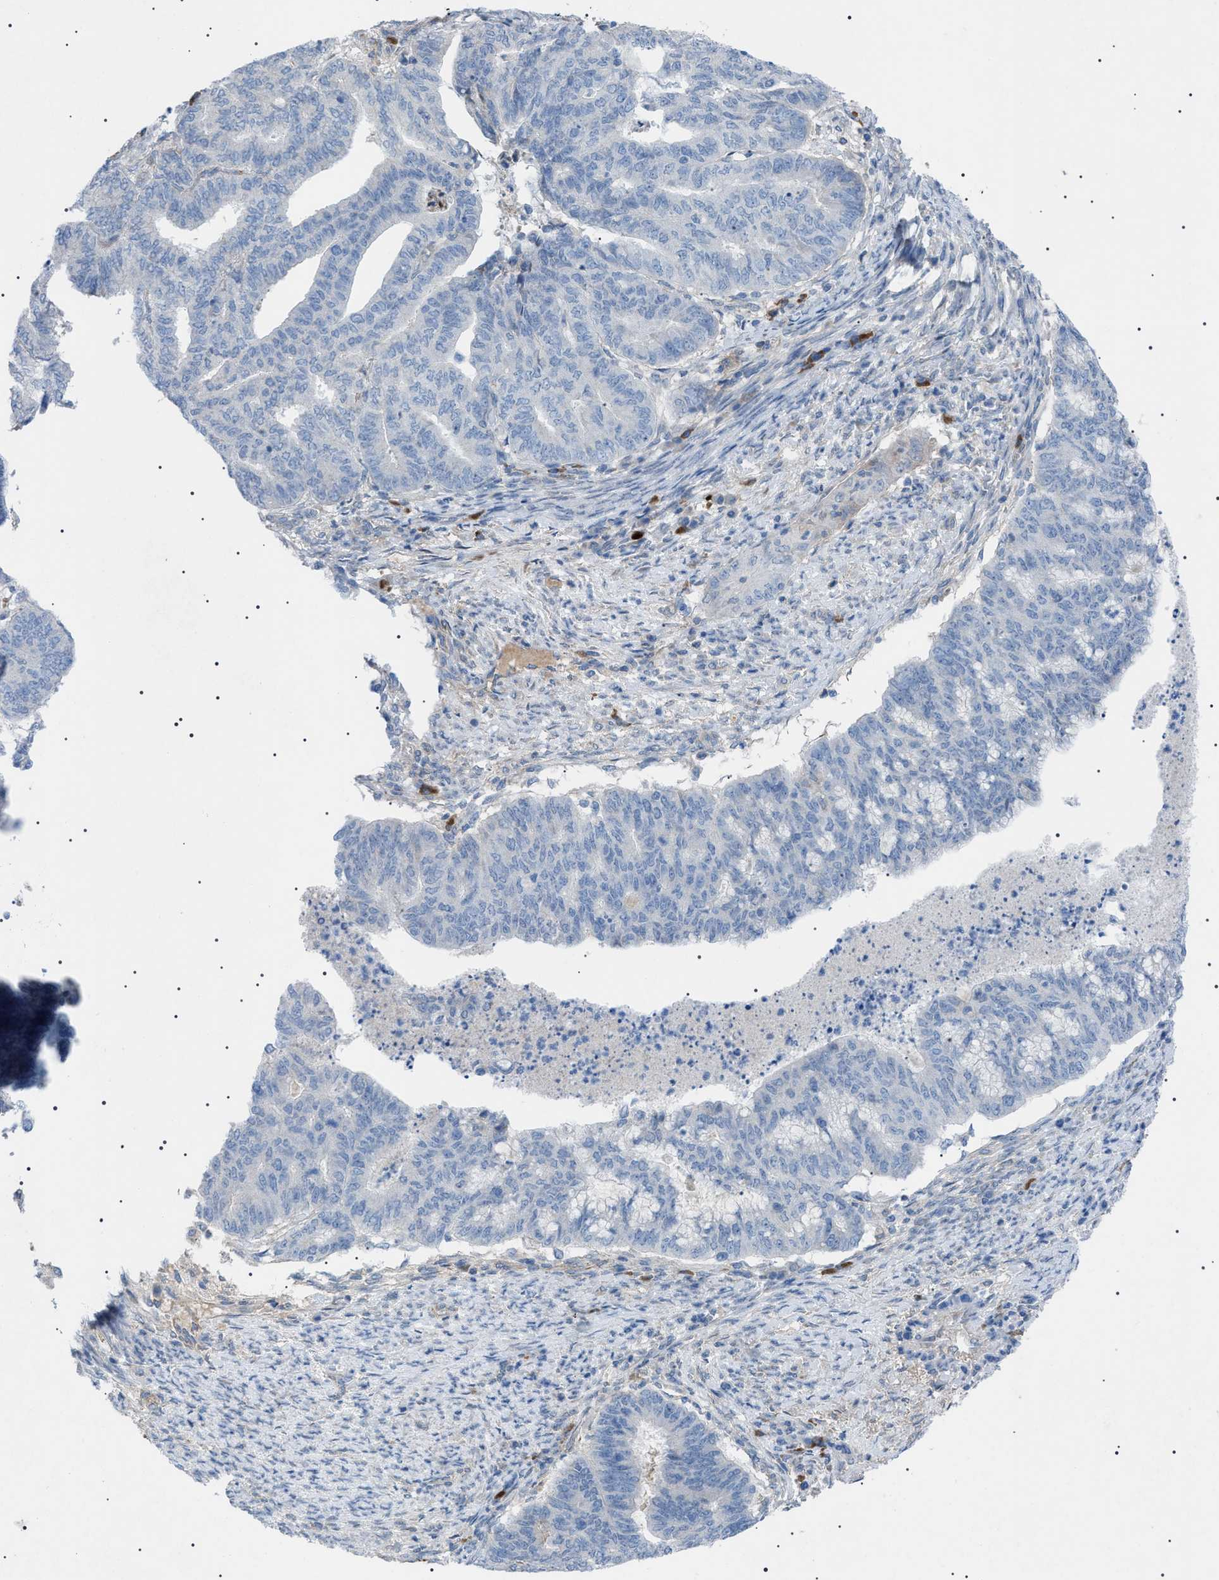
{"staining": {"intensity": "negative", "quantity": "none", "location": "none"}, "tissue": "endometrial cancer", "cell_type": "Tumor cells", "image_type": "cancer", "snomed": [{"axis": "morphology", "description": "Adenocarcinoma, NOS"}, {"axis": "topography", "description": "Endometrium"}], "caption": "Tumor cells show no significant protein positivity in endometrial cancer.", "gene": "ADAMTS1", "patient": {"sex": "female", "age": 79}}